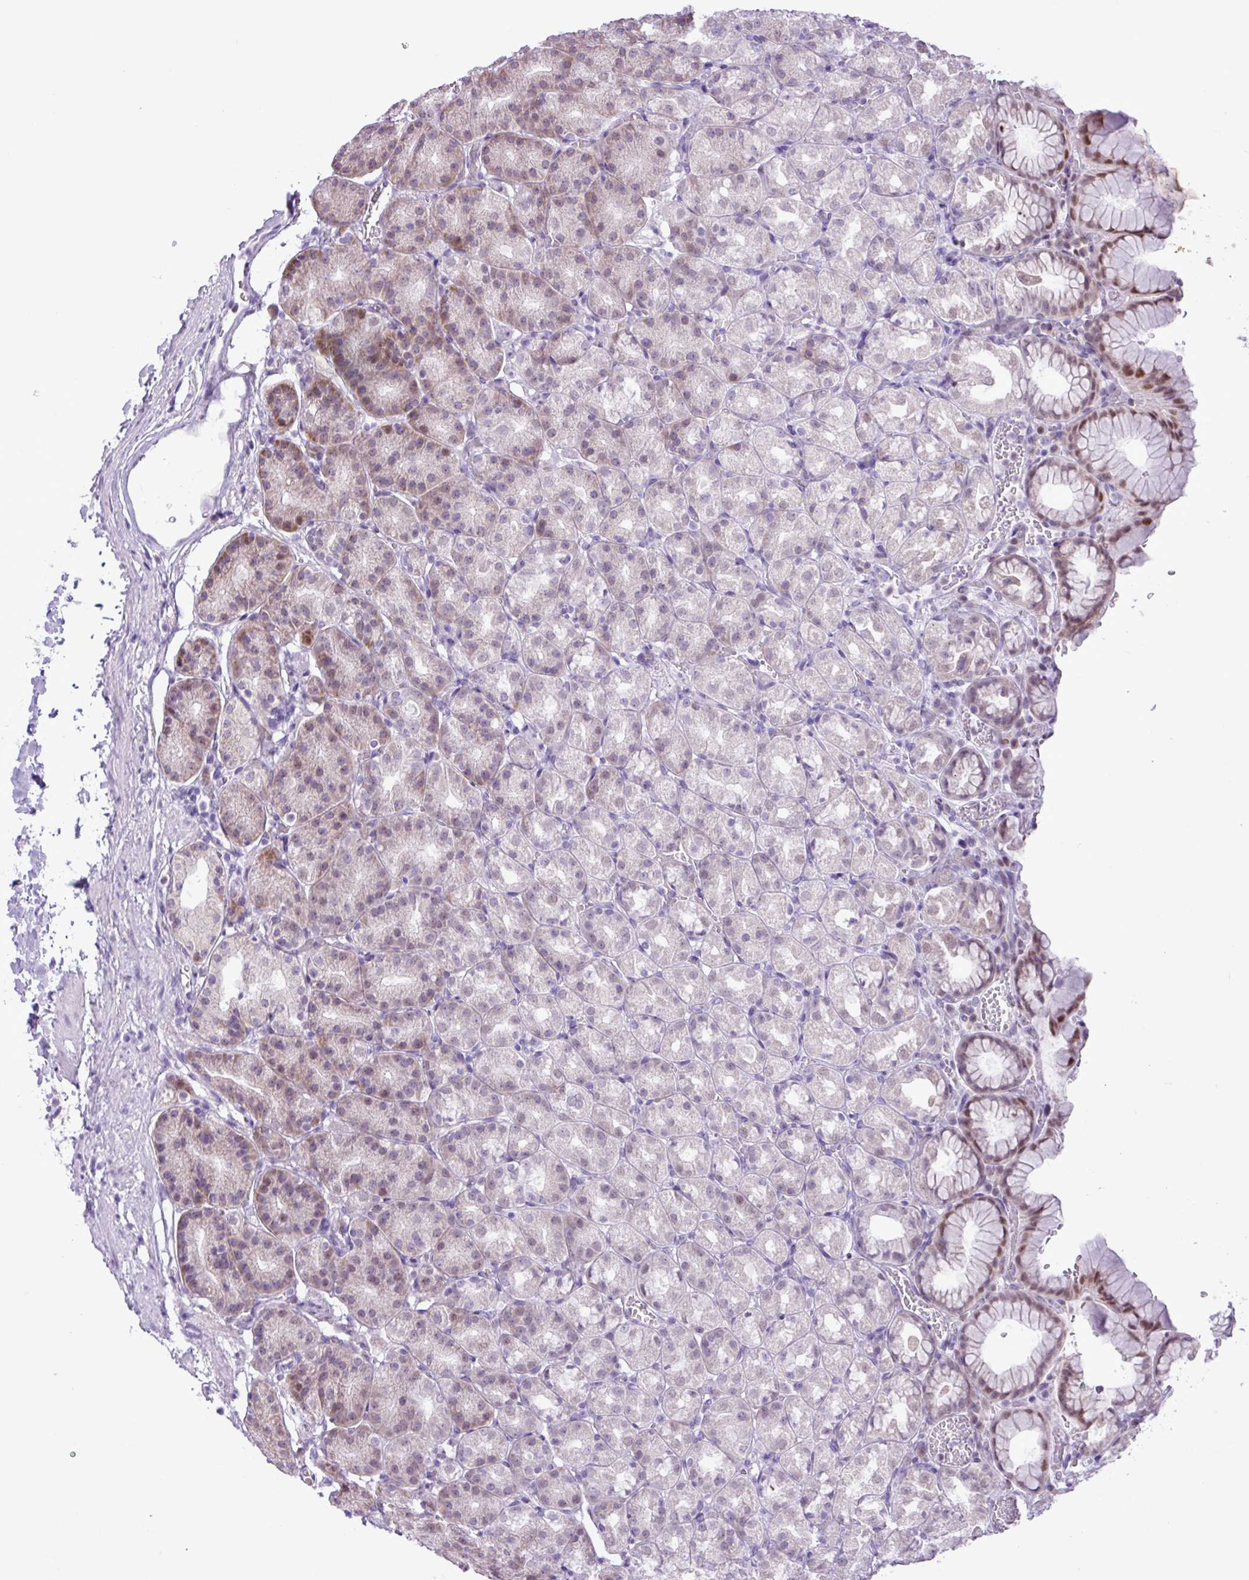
{"staining": {"intensity": "weak", "quantity": "25%-75%", "location": "cytoplasmic/membranous,nuclear"}, "tissue": "stomach", "cell_type": "Glandular cells", "image_type": "normal", "snomed": [{"axis": "morphology", "description": "Normal tissue, NOS"}, {"axis": "topography", "description": "Stomach, upper"}], "caption": "Human stomach stained with a brown dye shows weak cytoplasmic/membranous,nuclear positive expression in about 25%-75% of glandular cells.", "gene": "ELOA2", "patient": {"sex": "female", "age": 81}}